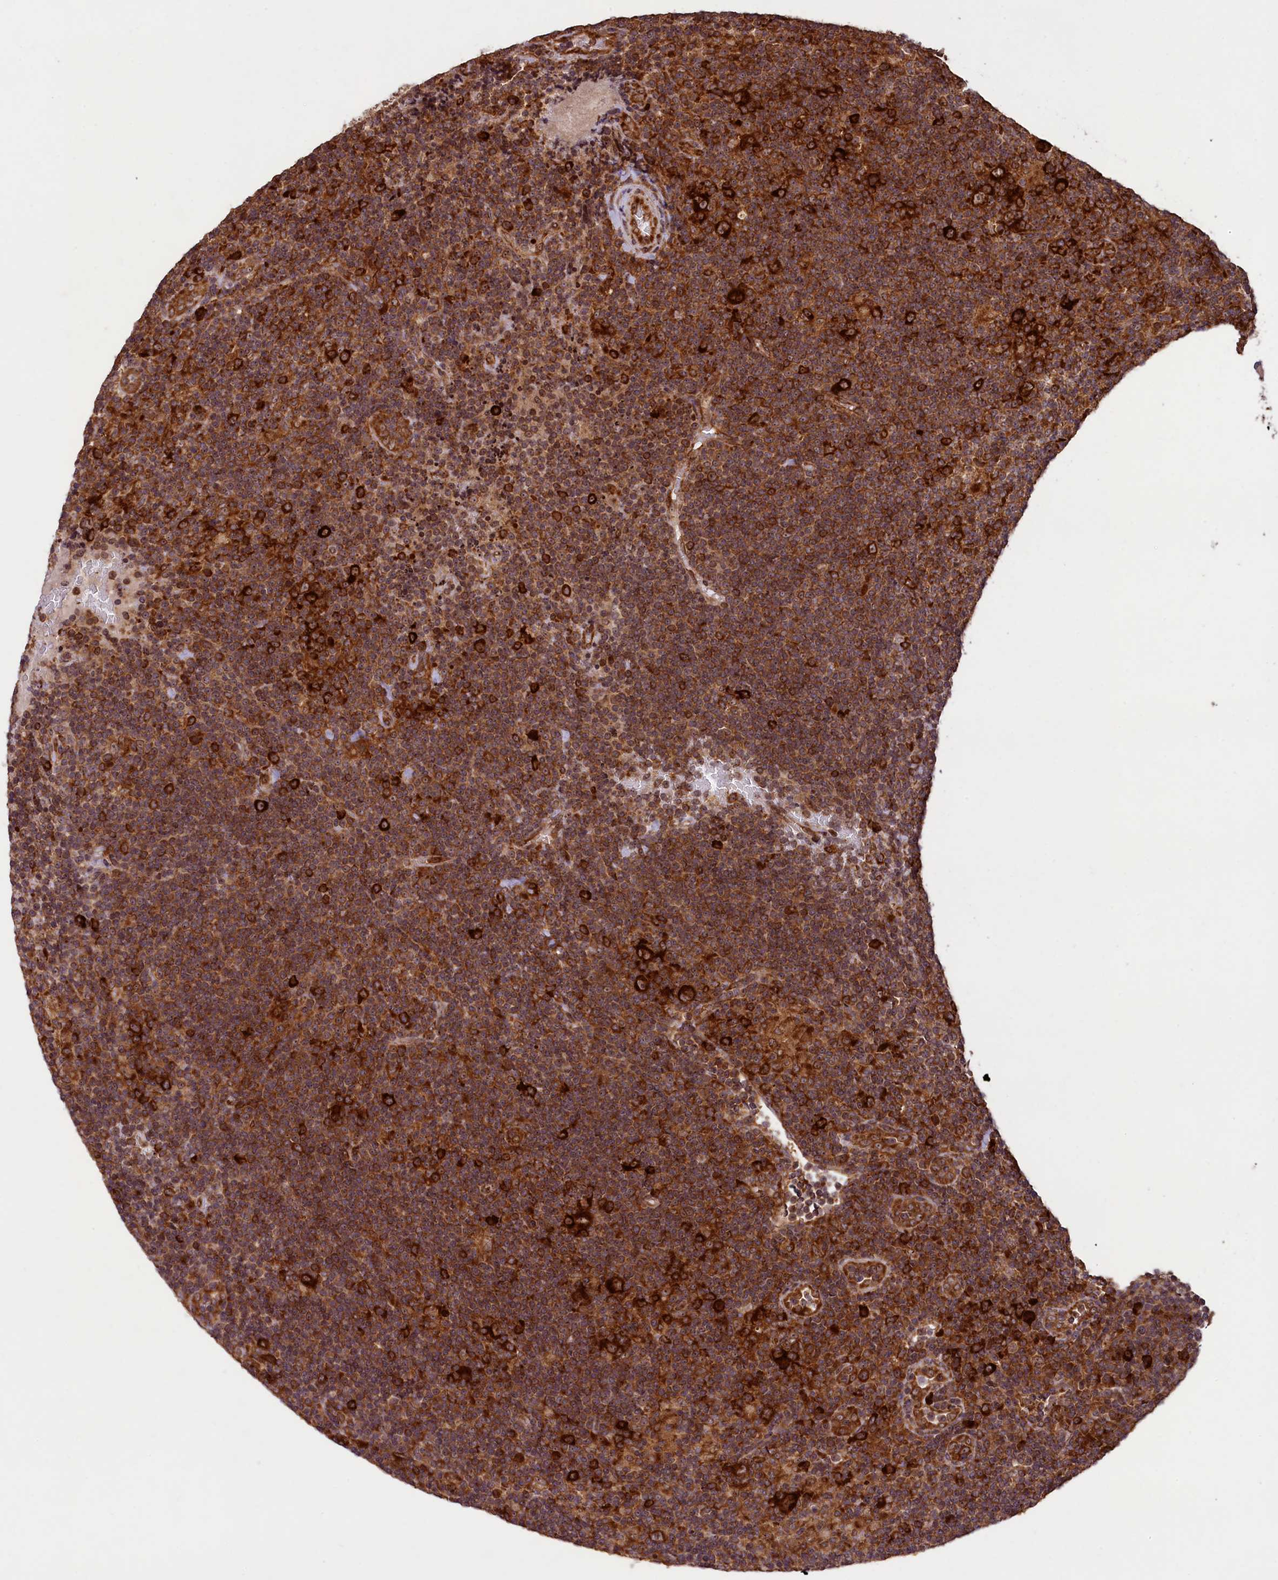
{"staining": {"intensity": "strong", "quantity": ">75%", "location": "cytoplasmic/membranous"}, "tissue": "lymphoma", "cell_type": "Tumor cells", "image_type": "cancer", "snomed": [{"axis": "morphology", "description": "Hodgkin's disease, NOS"}, {"axis": "topography", "description": "Lymph node"}], "caption": "Protein staining by immunohistochemistry shows strong cytoplasmic/membranous staining in approximately >75% of tumor cells in lymphoma.", "gene": "LARP4", "patient": {"sex": "female", "age": 57}}